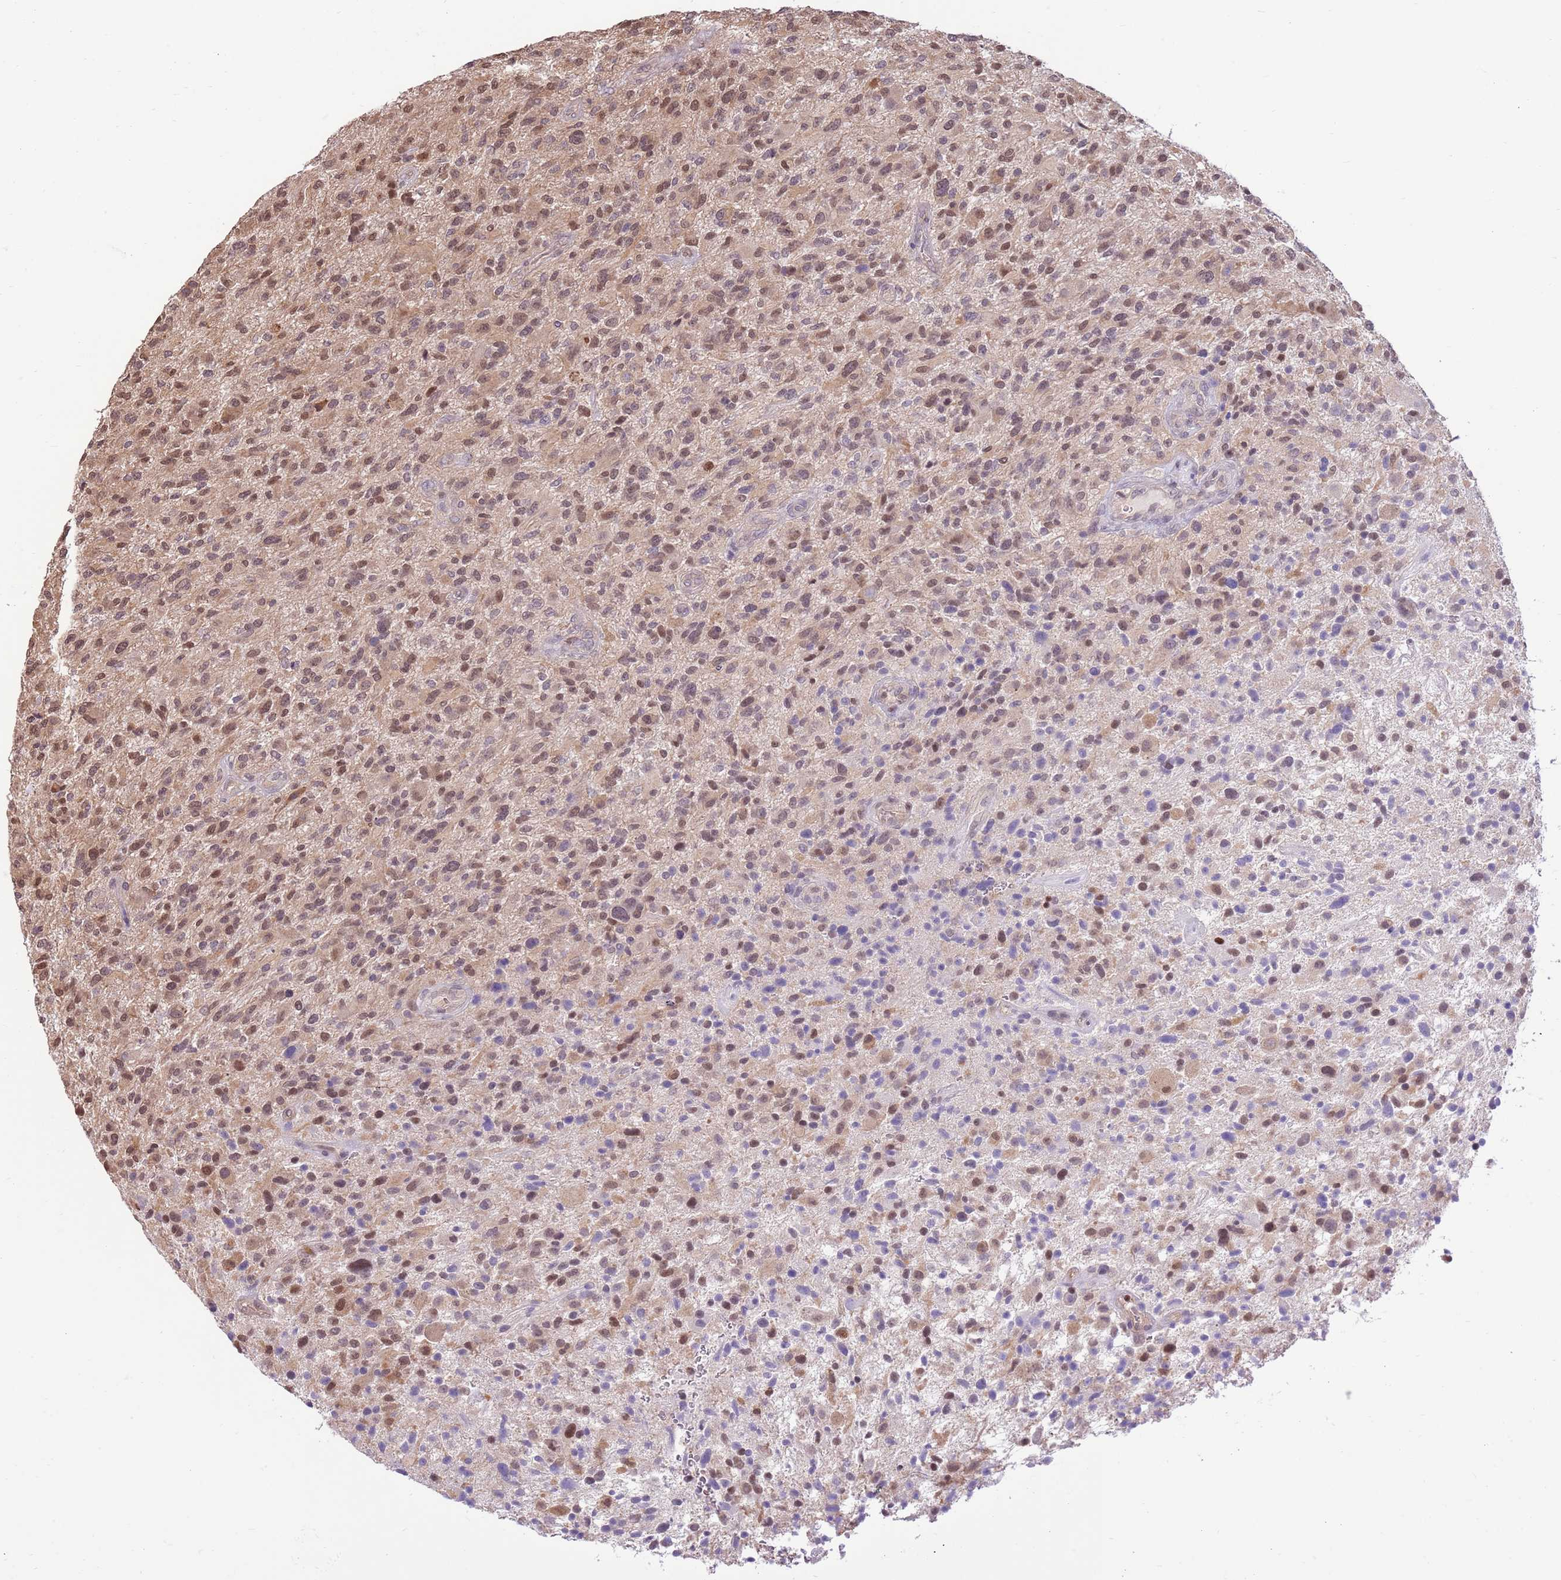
{"staining": {"intensity": "moderate", "quantity": ">75%", "location": "nuclear"}, "tissue": "glioma", "cell_type": "Tumor cells", "image_type": "cancer", "snomed": [{"axis": "morphology", "description": "Glioma, malignant, High grade"}, {"axis": "topography", "description": "Brain"}], "caption": "DAB immunohistochemical staining of glioma displays moderate nuclear protein positivity in about >75% of tumor cells.", "gene": "NSFL1C", "patient": {"sex": "male", "age": 47}}